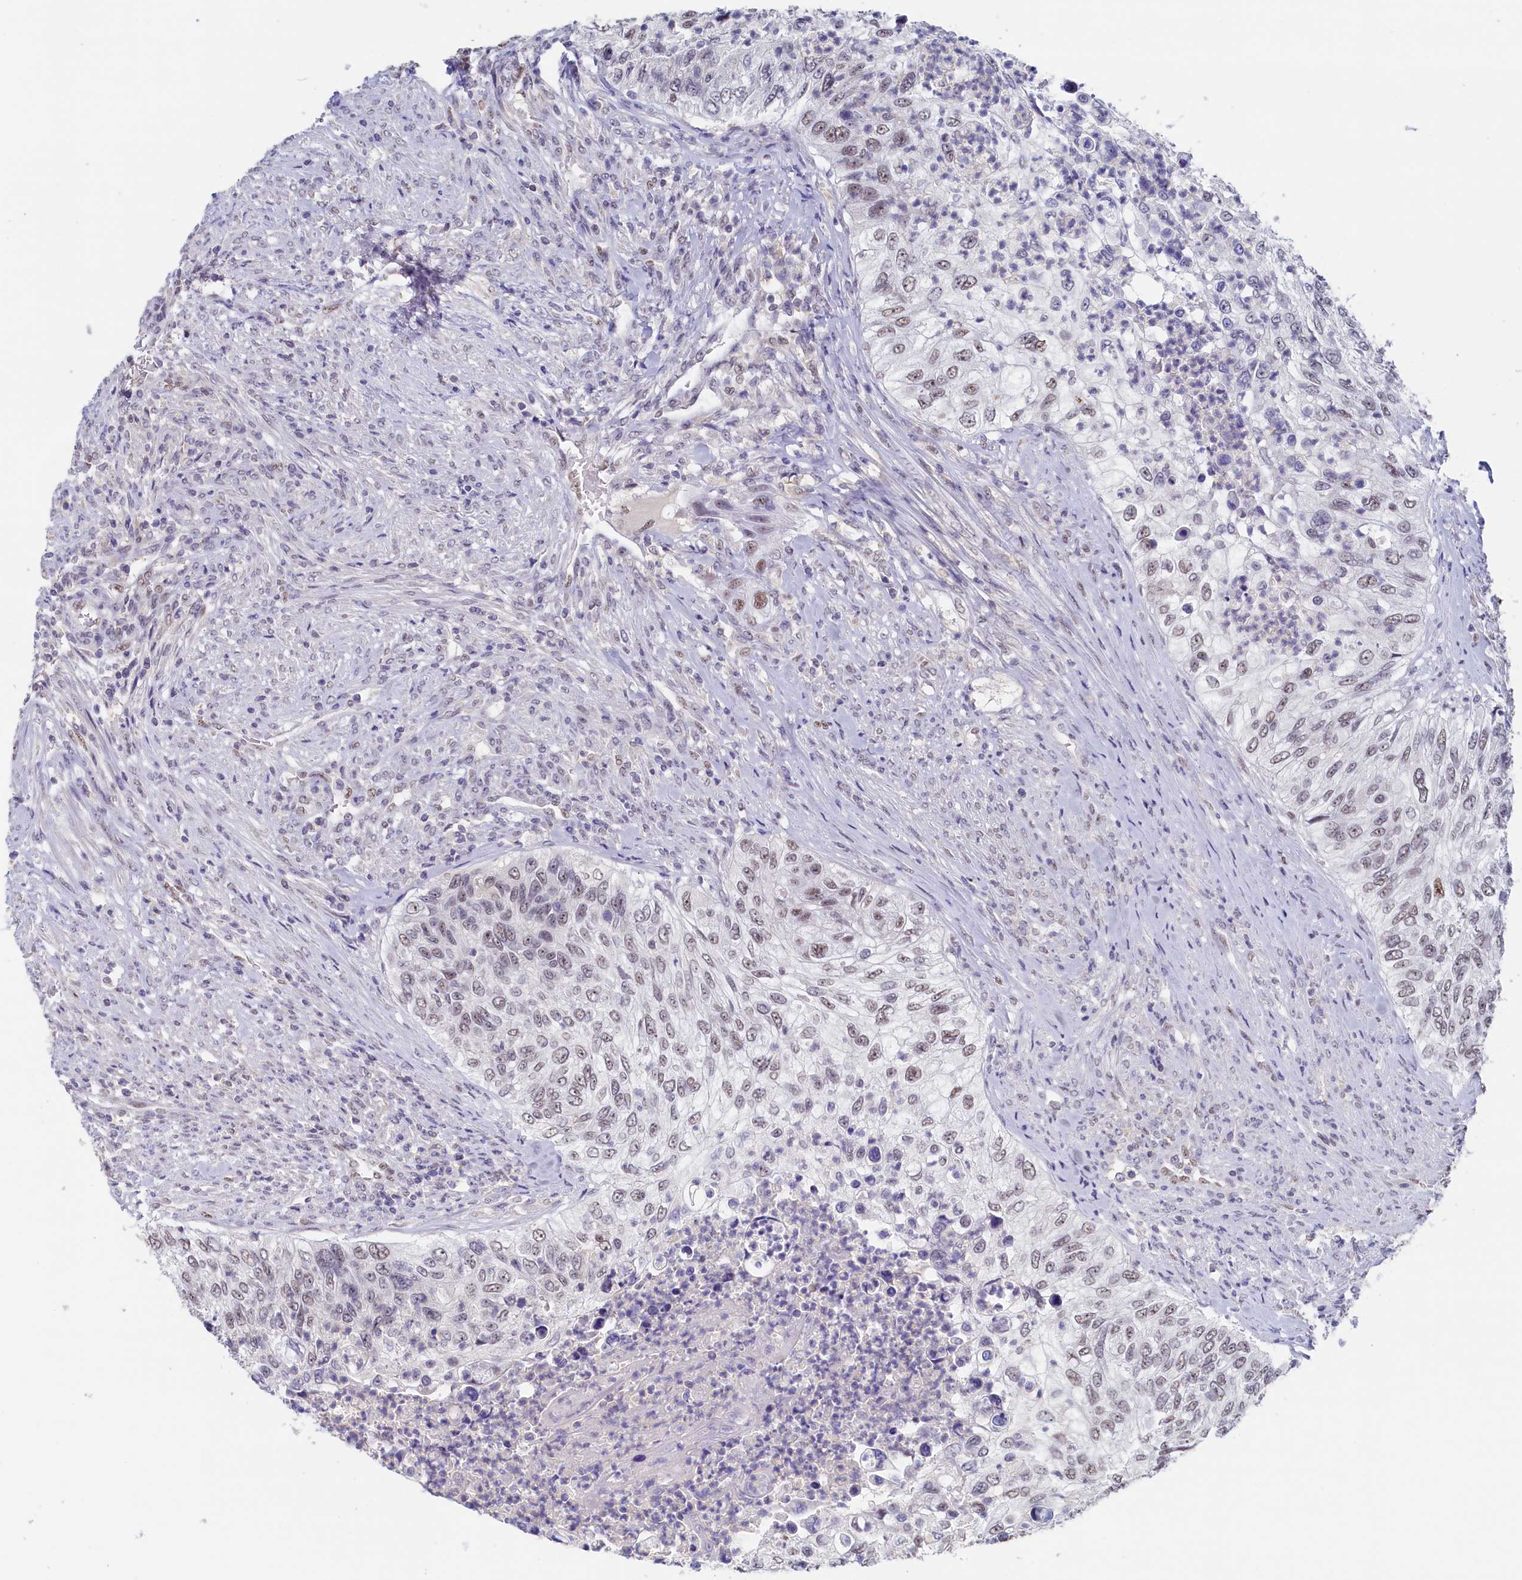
{"staining": {"intensity": "weak", "quantity": "<25%", "location": "nuclear"}, "tissue": "urothelial cancer", "cell_type": "Tumor cells", "image_type": "cancer", "snomed": [{"axis": "morphology", "description": "Urothelial carcinoma, High grade"}, {"axis": "topography", "description": "Urinary bladder"}], "caption": "An immunohistochemistry micrograph of urothelial cancer is shown. There is no staining in tumor cells of urothelial cancer.", "gene": "MOSPD3", "patient": {"sex": "female", "age": 60}}